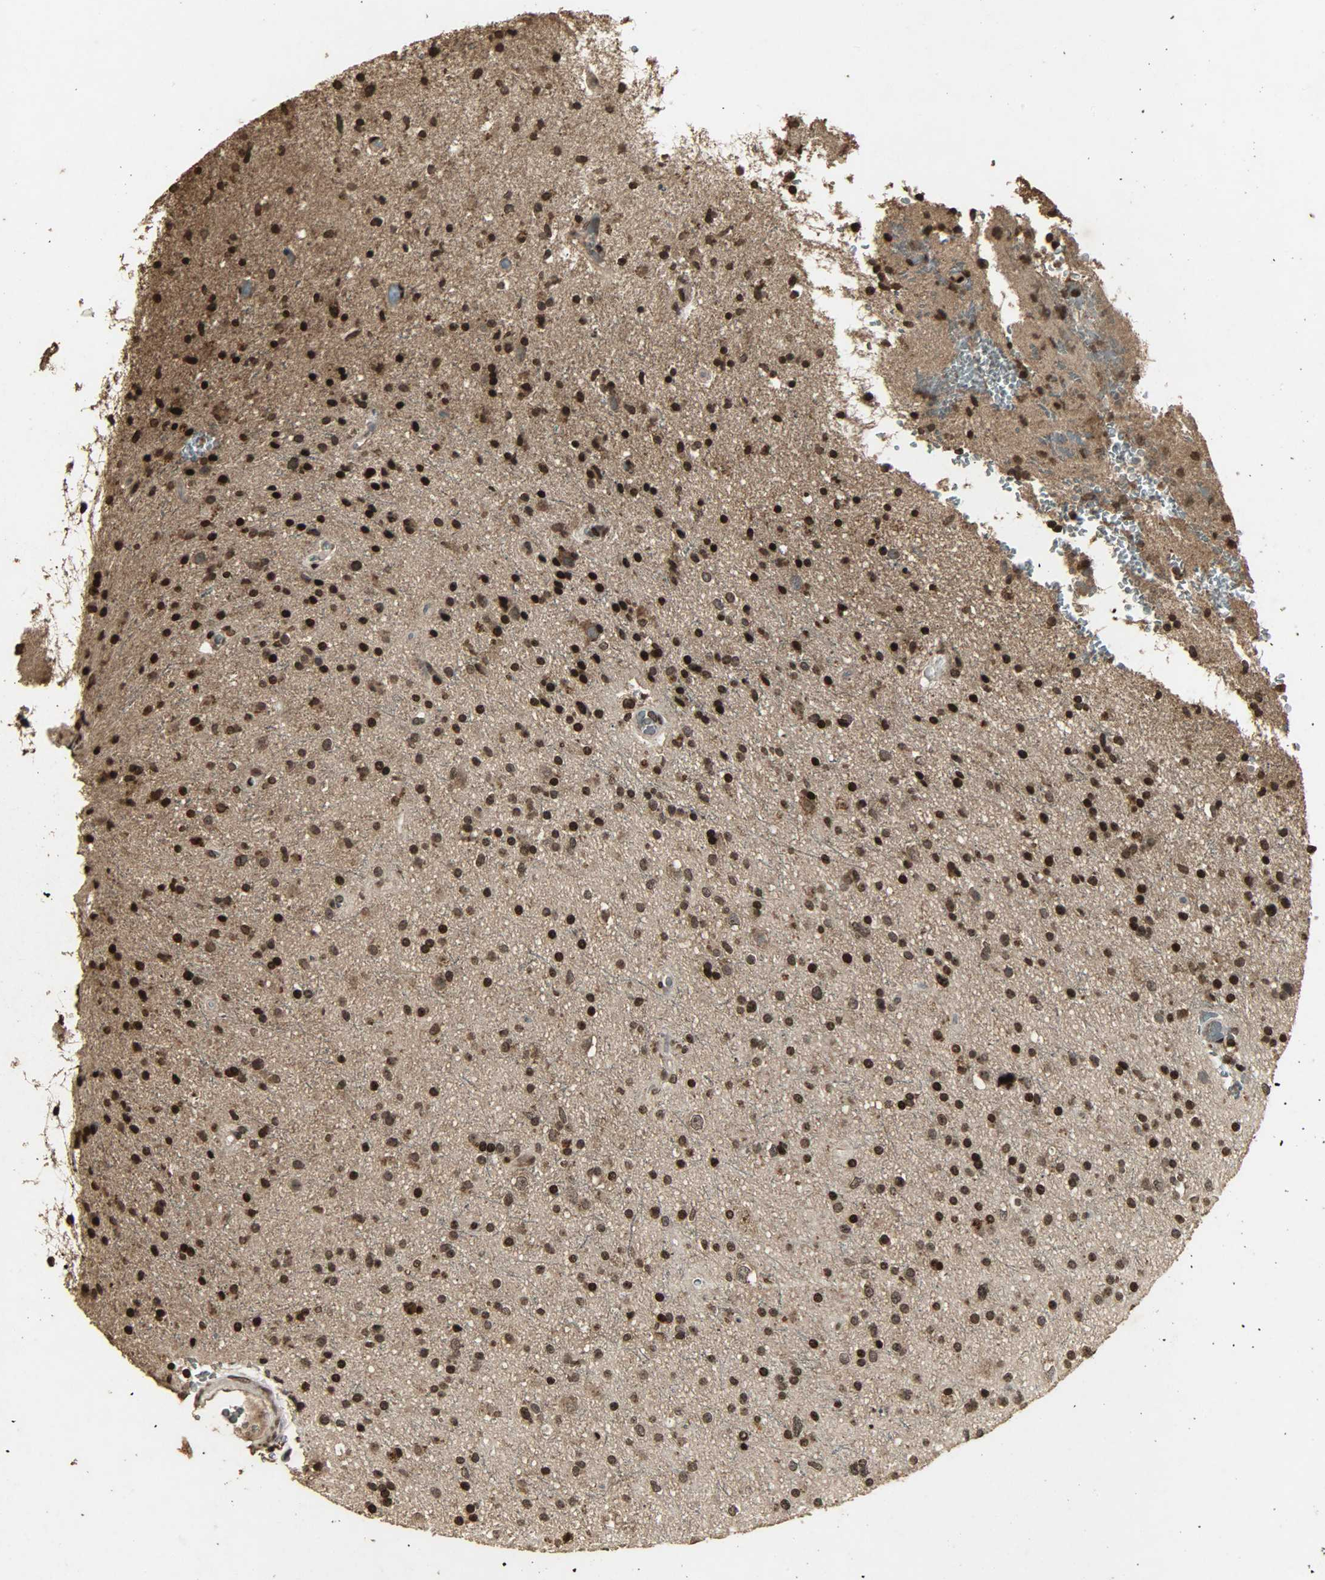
{"staining": {"intensity": "strong", "quantity": ">75%", "location": "cytoplasmic/membranous,nuclear"}, "tissue": "glioma", "cell_type": "Tumor cells", "image_type": "cancer", "snomed": [{"axis": "morphology", "description": "Glioma, malignant, High grade"}, {"axis": "topography", "description": "Brain"}], "caption": "An immunohistochemistry (IHC) image of tumor tissue is shown. Protein staining in brown highlights strong cytoplasmic/membranous and nuclear positivity in malignant glioma (high-grade) within tumor cells.", "gene": "PPP3R1", "patient": {"sex": "male", "age": 33}}